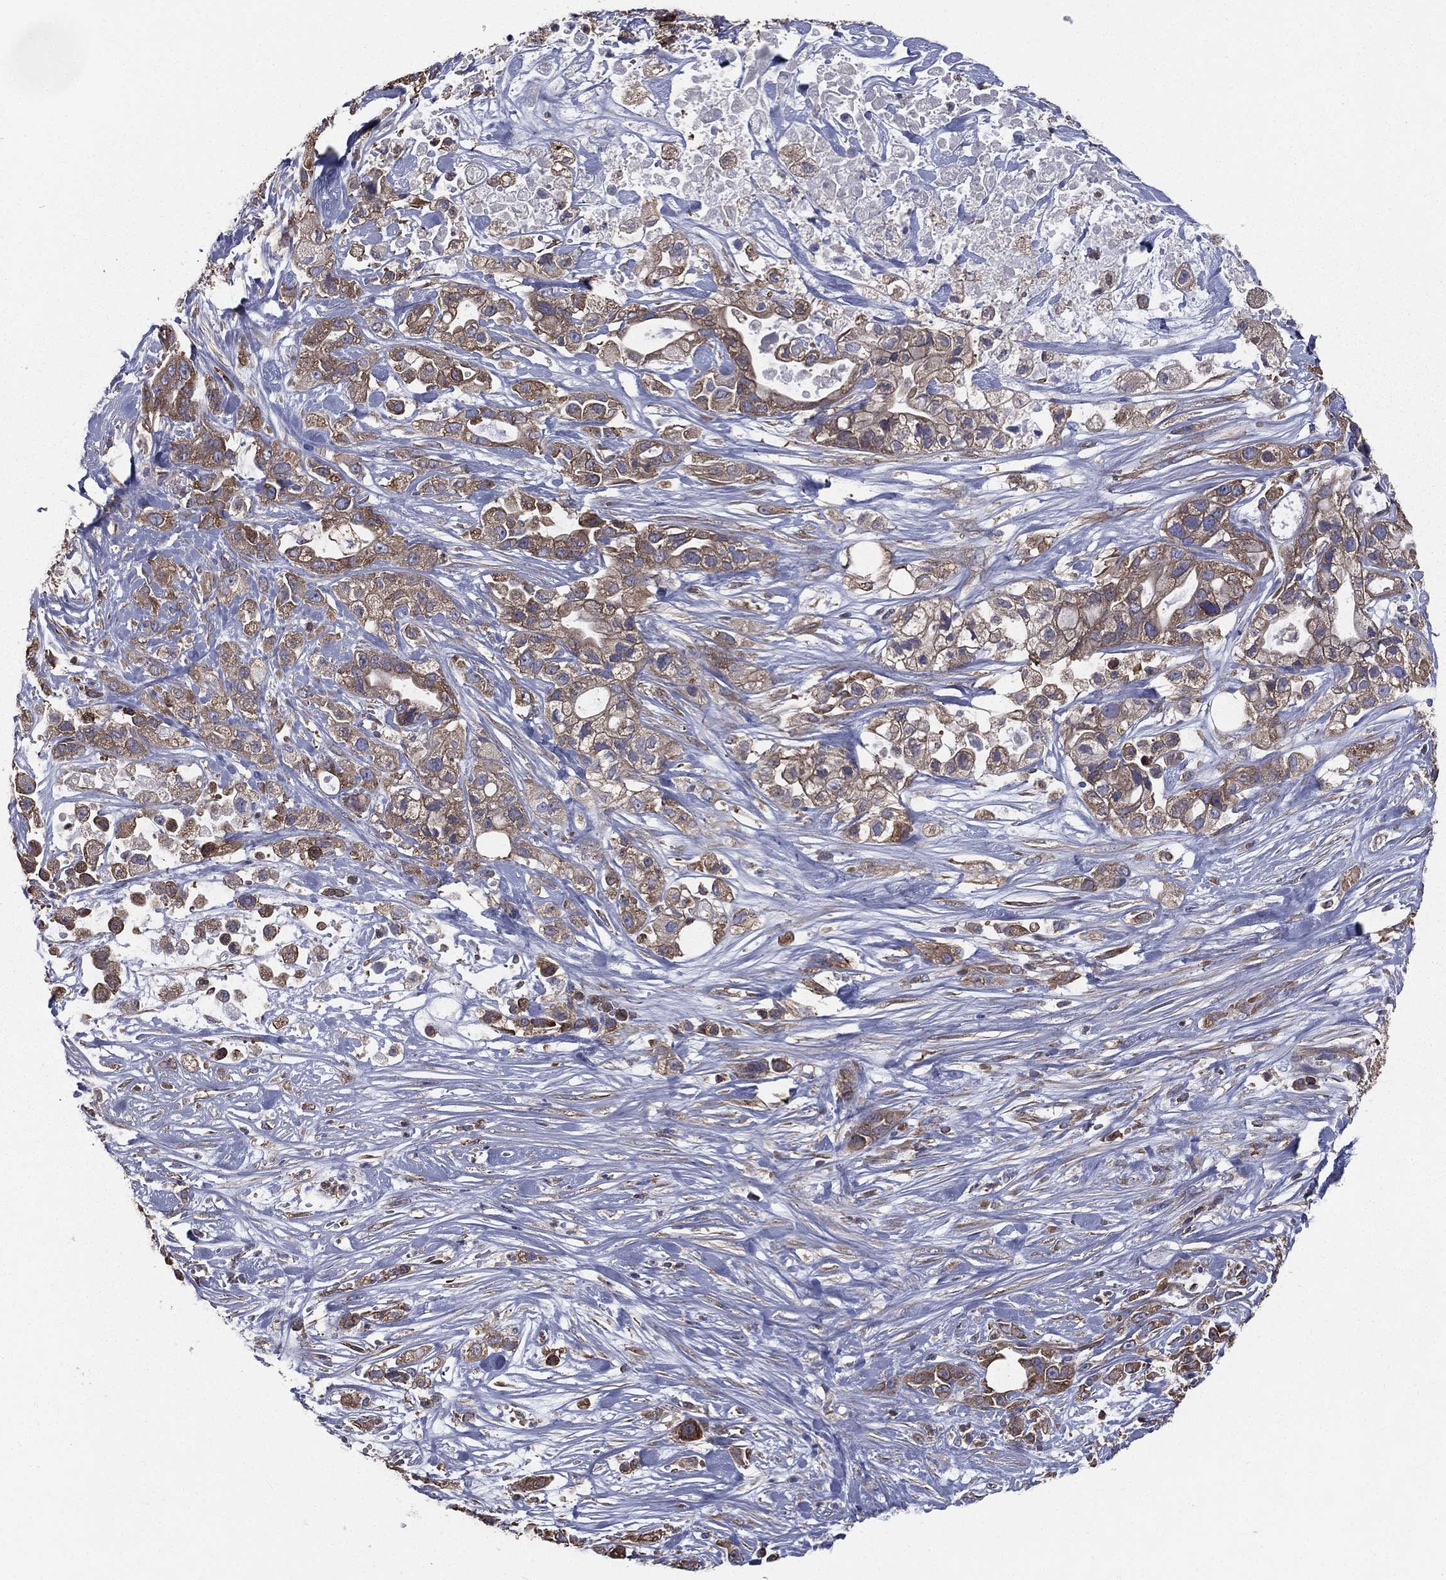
{"staining": {"intensity": "weak", "quantity": "25%-75%", "location": "cytoplasmic/membranous"}, "tissue": "pancreatic cancer", "cell_type": "Tumor cells", "image_type": "cancer", "snomed": [{"axis": "morphology", "description": "Adenocarcinoma, NOS"}, {"axis": "topography", "description": "Pancreas"}], "caption": "A histopathology image of pancreatic cancer (adenocarcinoma) stained for a protein demonstrates weak cytoplasmic/membranous brown staining in tumor cells. (Brightfield microscopy of DAB IHC at high magnification).", "gene": "SARS1", "patient": {"sex": "male", "age": 44}}